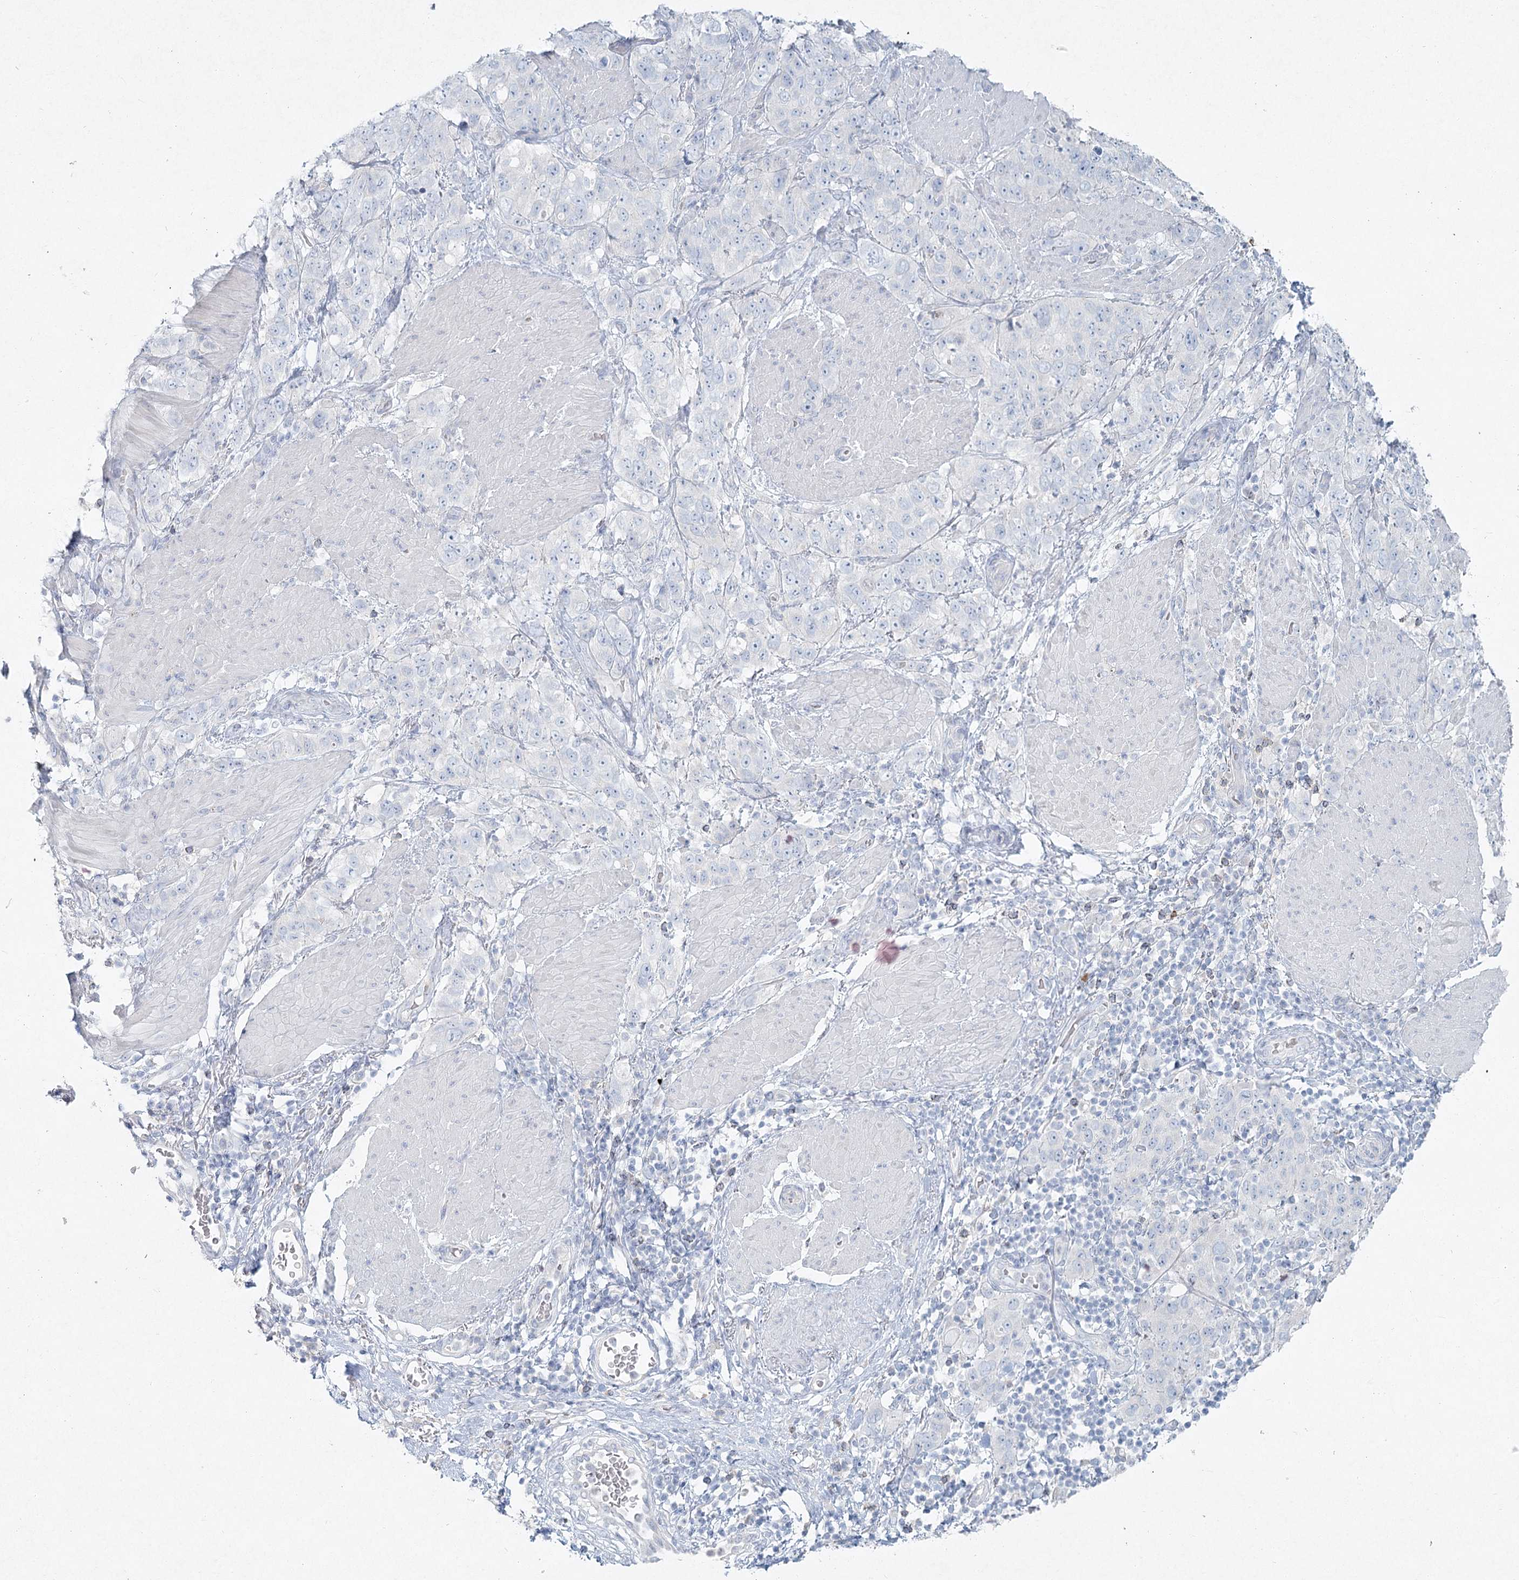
{"staining": {"intensity": "negative", "quantity": "none", "location": "none"}, "tissue": "stomach cancer", "cell_type": "Tumor cells", "image_type": "cancer", "snomed": [{"axis": "morphology", "description": "Adenocarcinoma, NOS"}, {"axis": "topography", "description": "Stomach"}], "caption": "Tumor cells are negative for protein expression in human stomach cancer (adenocarcinoma).", "gene": "LRP2BP", "patient": {"sex": "male", "age": 48}}